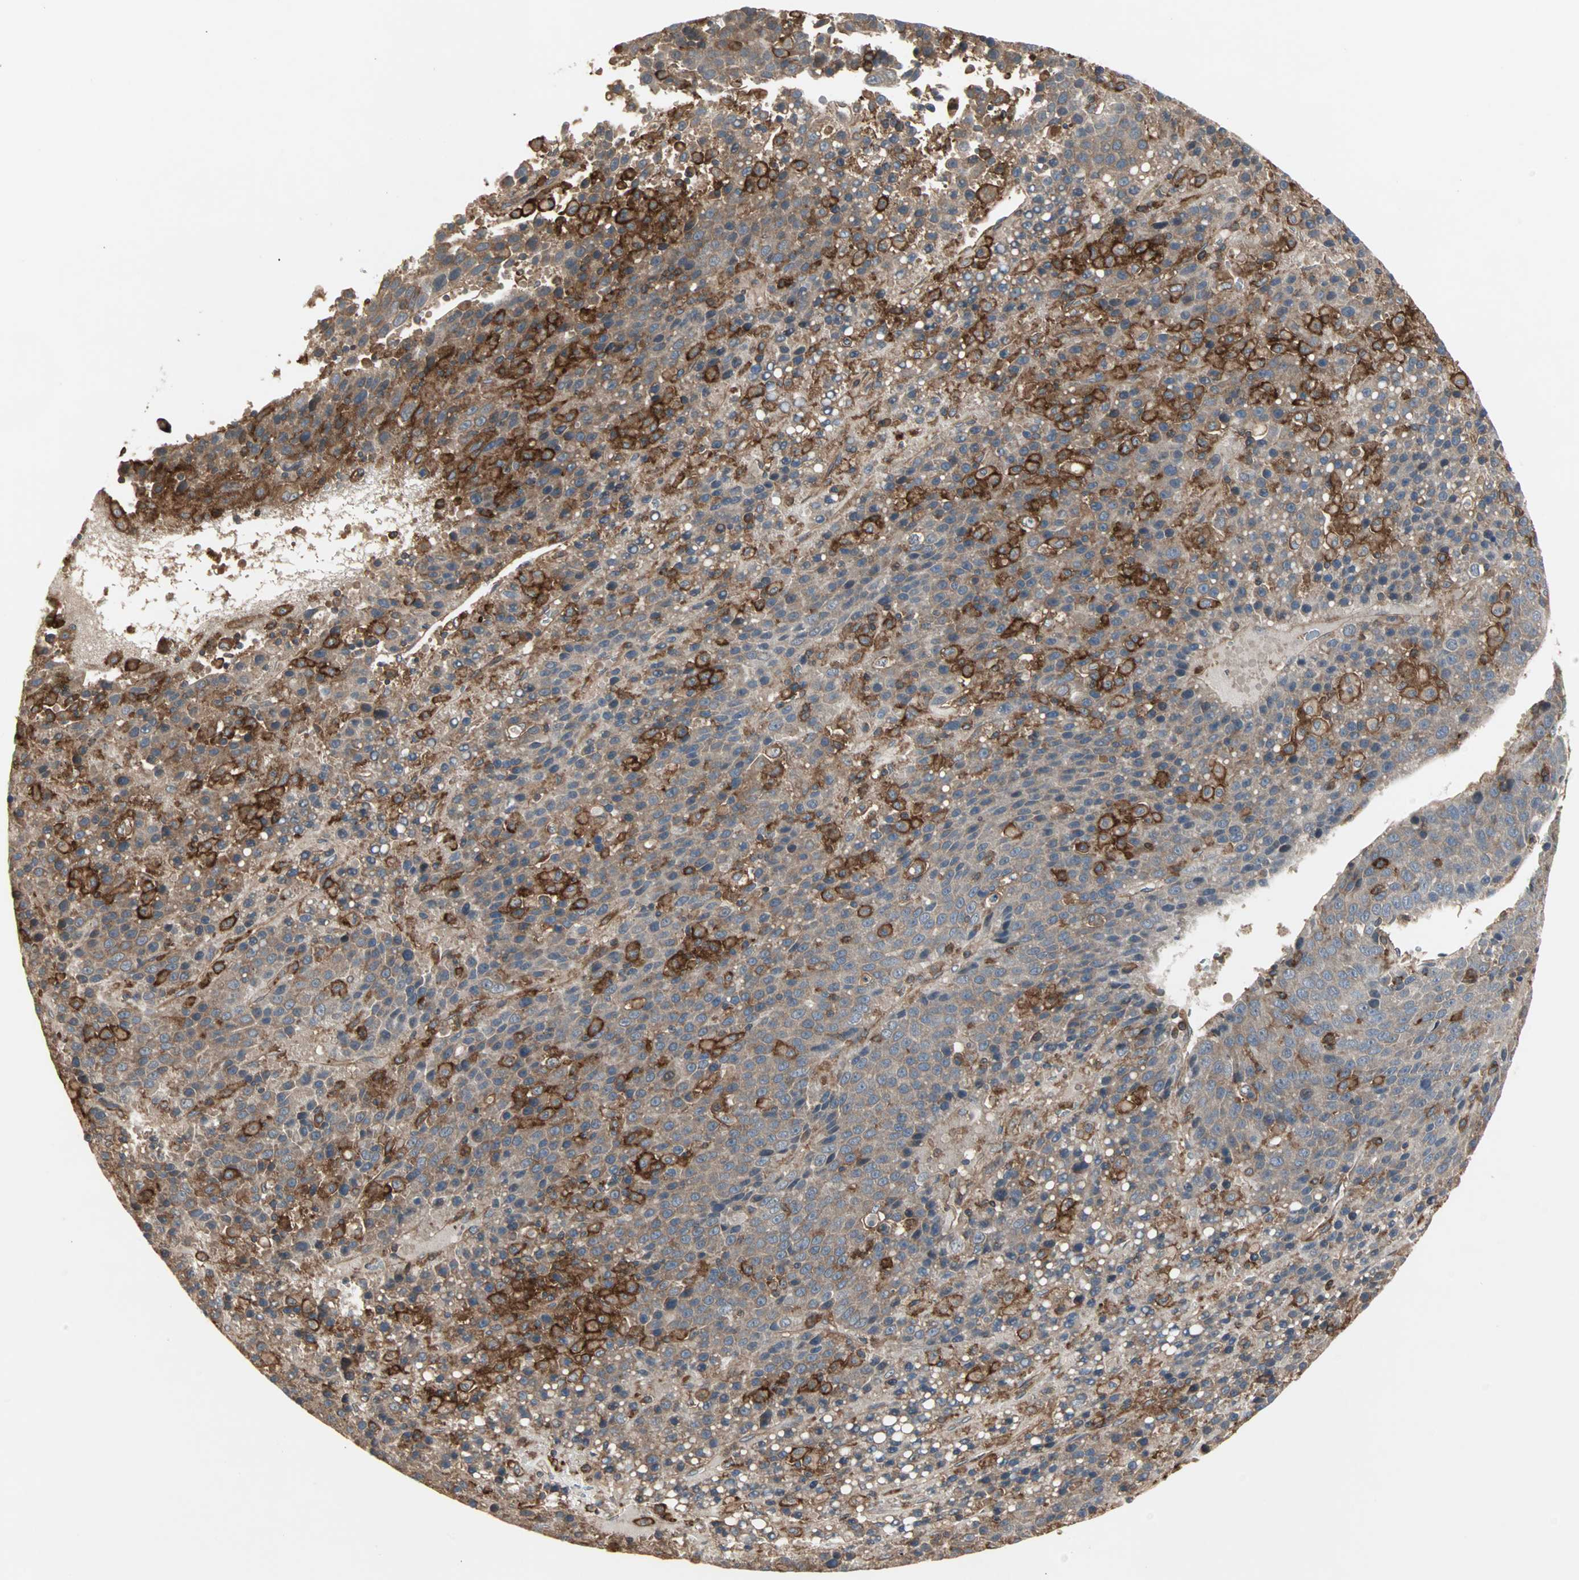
{"staining": {"intensity": "moderate", "quantity": ">75%", "location": "cytoplasmic/membranous"}, "tissue": "liver cancer", "cell_type": "Tumor cells", "image_type": "cancer", "snomed": [{"axis": "morphology", "description": "Carcinoma, Hepatocellular, NOS"}, {"axis": "topography", "description": "Liver"}], "caption": "Immunohistochemistry of hepatocellular carcinoma (liver) displays medium levels of moderate cytoplasmic/membranous staining in about >75% of tumor cells. (DAB (3,3'-diaminobenzidine) IHC with brightfield microscopy, high magnification).", "gene": "GNAI2", "patient": {"sex": "female", "age": 53}}